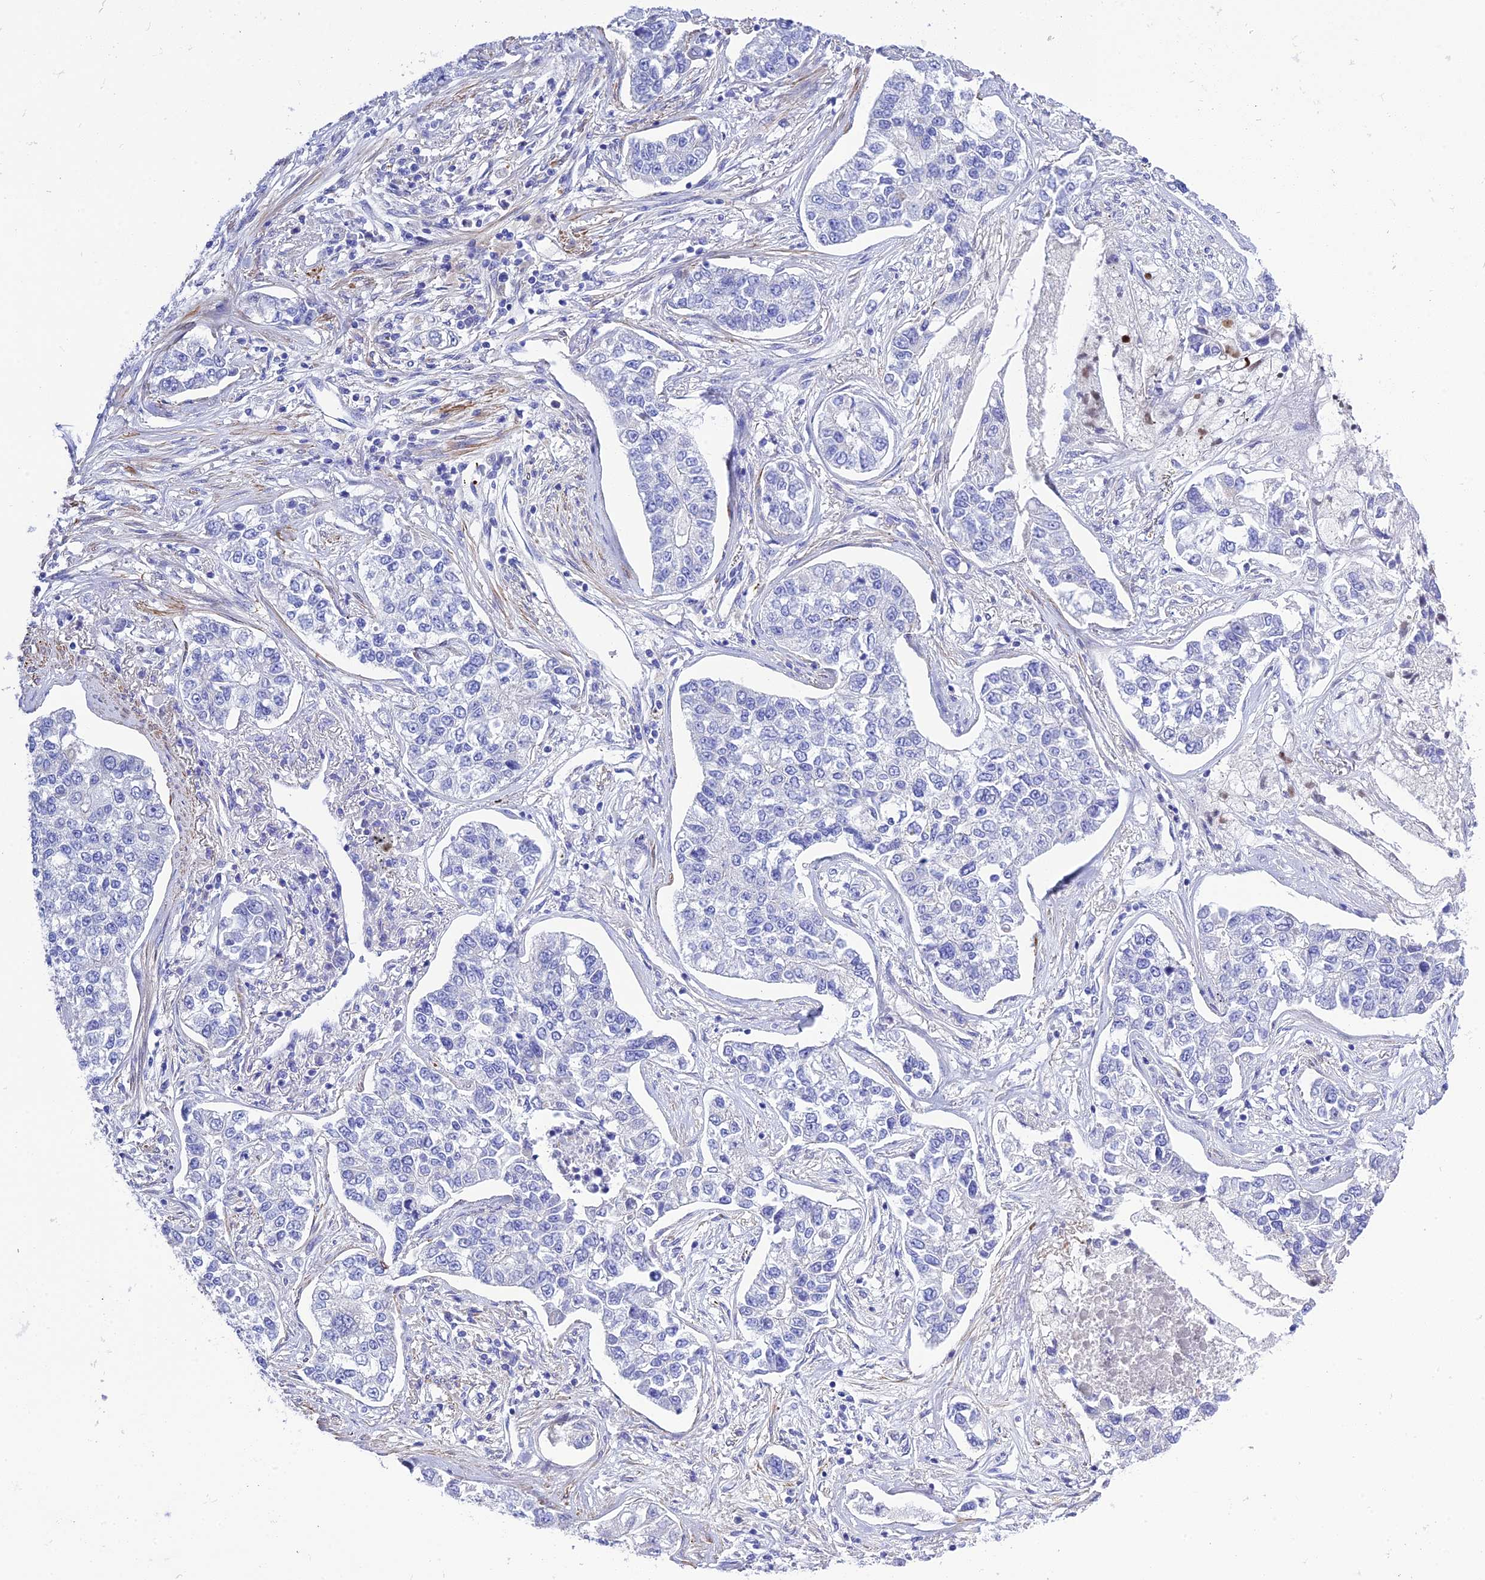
{"staining": {"intensity": "negative", "quantity": "none", "location": "none"}, "tissue": "lung cancer", "cell_type": "Tumor cells", "image_type": "cancer", "snomed": [{"axis": "morphology", "description": "Adenocarcinoma, NOS"}, {"axis": "topography", "description": "Lung"}], "caption": "The IHC histopathology image has no significant staining in tumor cells of adenocarcinoma (lung) tissue. (DAB (3,3'-diaminobenzidine) immunohistochemistry with hematoxylin counter stain).", "gene": "FRA10AC1", "patient": {"sex": "male", "age": 49}}